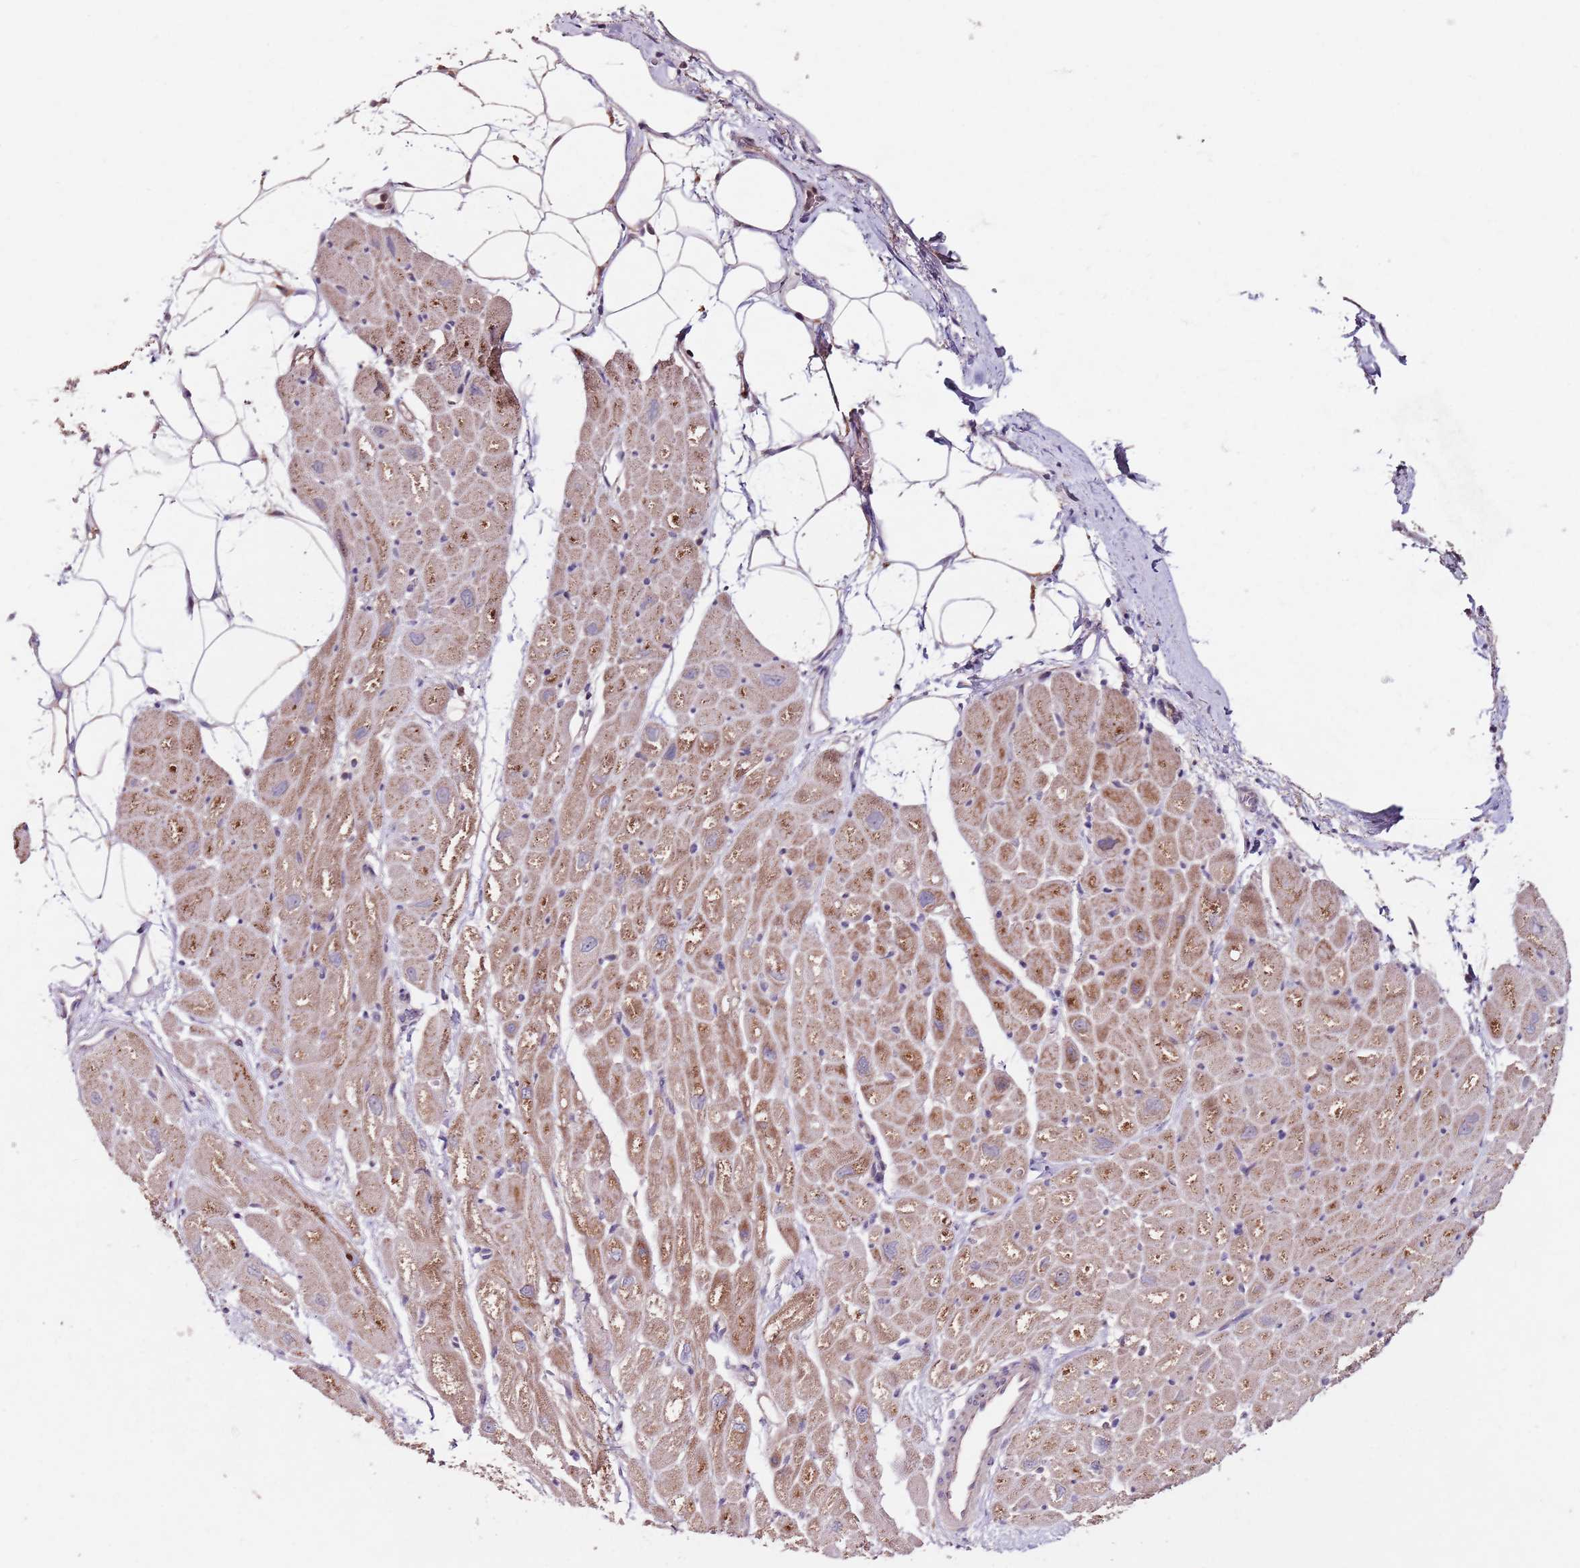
{"staining": {"intensity": "moderate", "quantity": "25%-75%", "location": "cytoplasmic/membranous"}, "tissue": "heart muscle", "cell_type": "Cardiomyocytes", "image_type": "normal", "snomed": [{"axis": "morphology", "description": "Normal tissue, NOS"}, {"axis": "topography", "description": "Heart"}], "caption": "Heart muscle stained for a protein (brown) displays moderate cytoplasmic/membranous positive positivity in about 25%-75% of cardiomyocytes.", "gene": "NRDE2", "patient": {"sex": "male", "age": 50}}